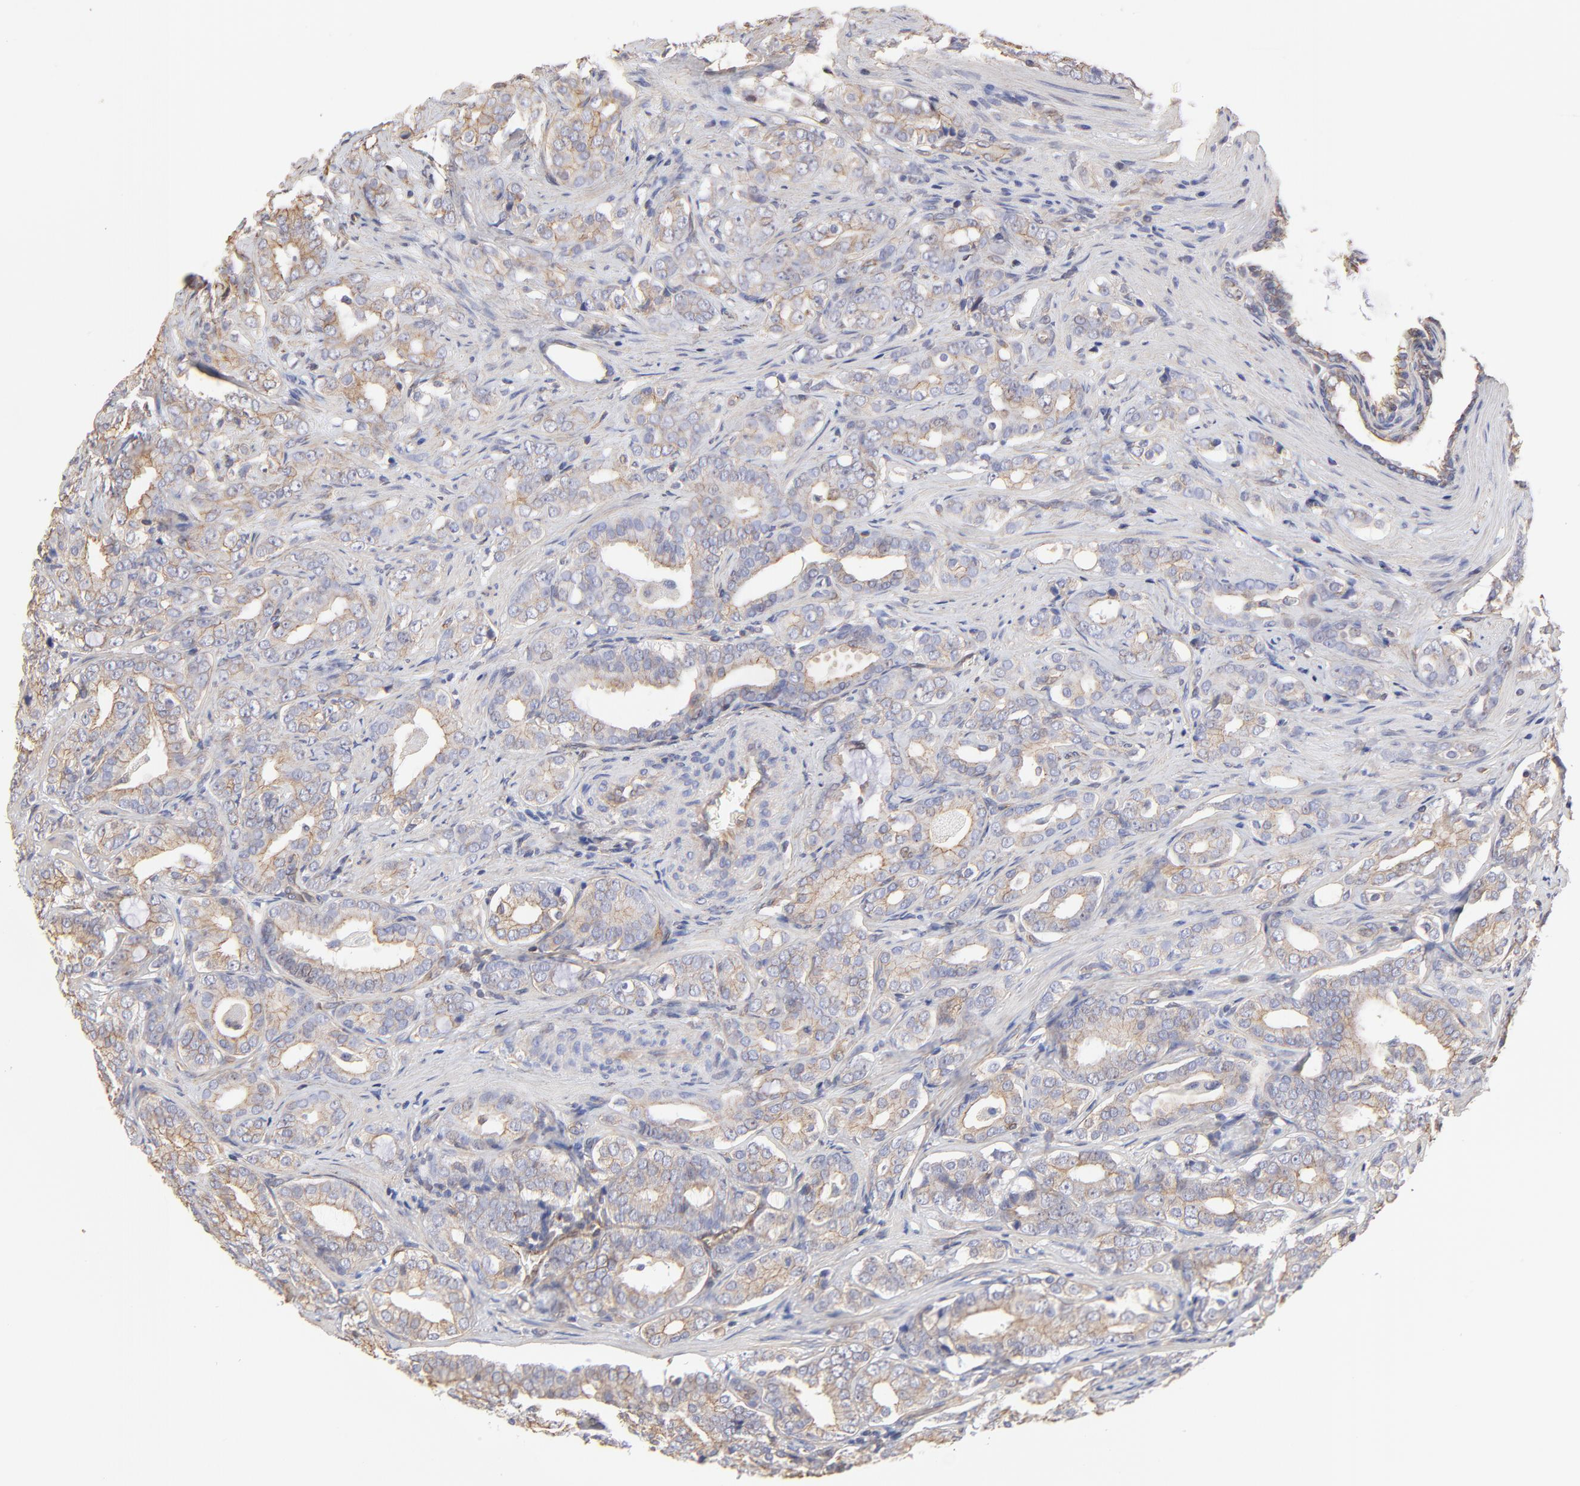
{"staining": {"intensity": "weak", "quantity": ">75%", "location": "cytoplasmic/membranous"}, "tissue": "prostate cancer", "cell_type": "Tumor cells", "image_type": "cancer", "snomed": [{"axis": "morphology", "description": "Adenocarcinoma, Low grade"}, {"axis": "topography", "description": "Prostate"}], "caption": "IHC image of neoplastic tissue: prostate adenocarcinoma (low-grade) stained using immunohistochemistry (IHC) shows low levels of weak protein expression localized specifically in the cytoplasmic/membranous of tumor cells, appearing as a cytoplasmic/membranous brown color.", "gene": "LRCH2", "patient": {"sex": "male", "age": 59}}